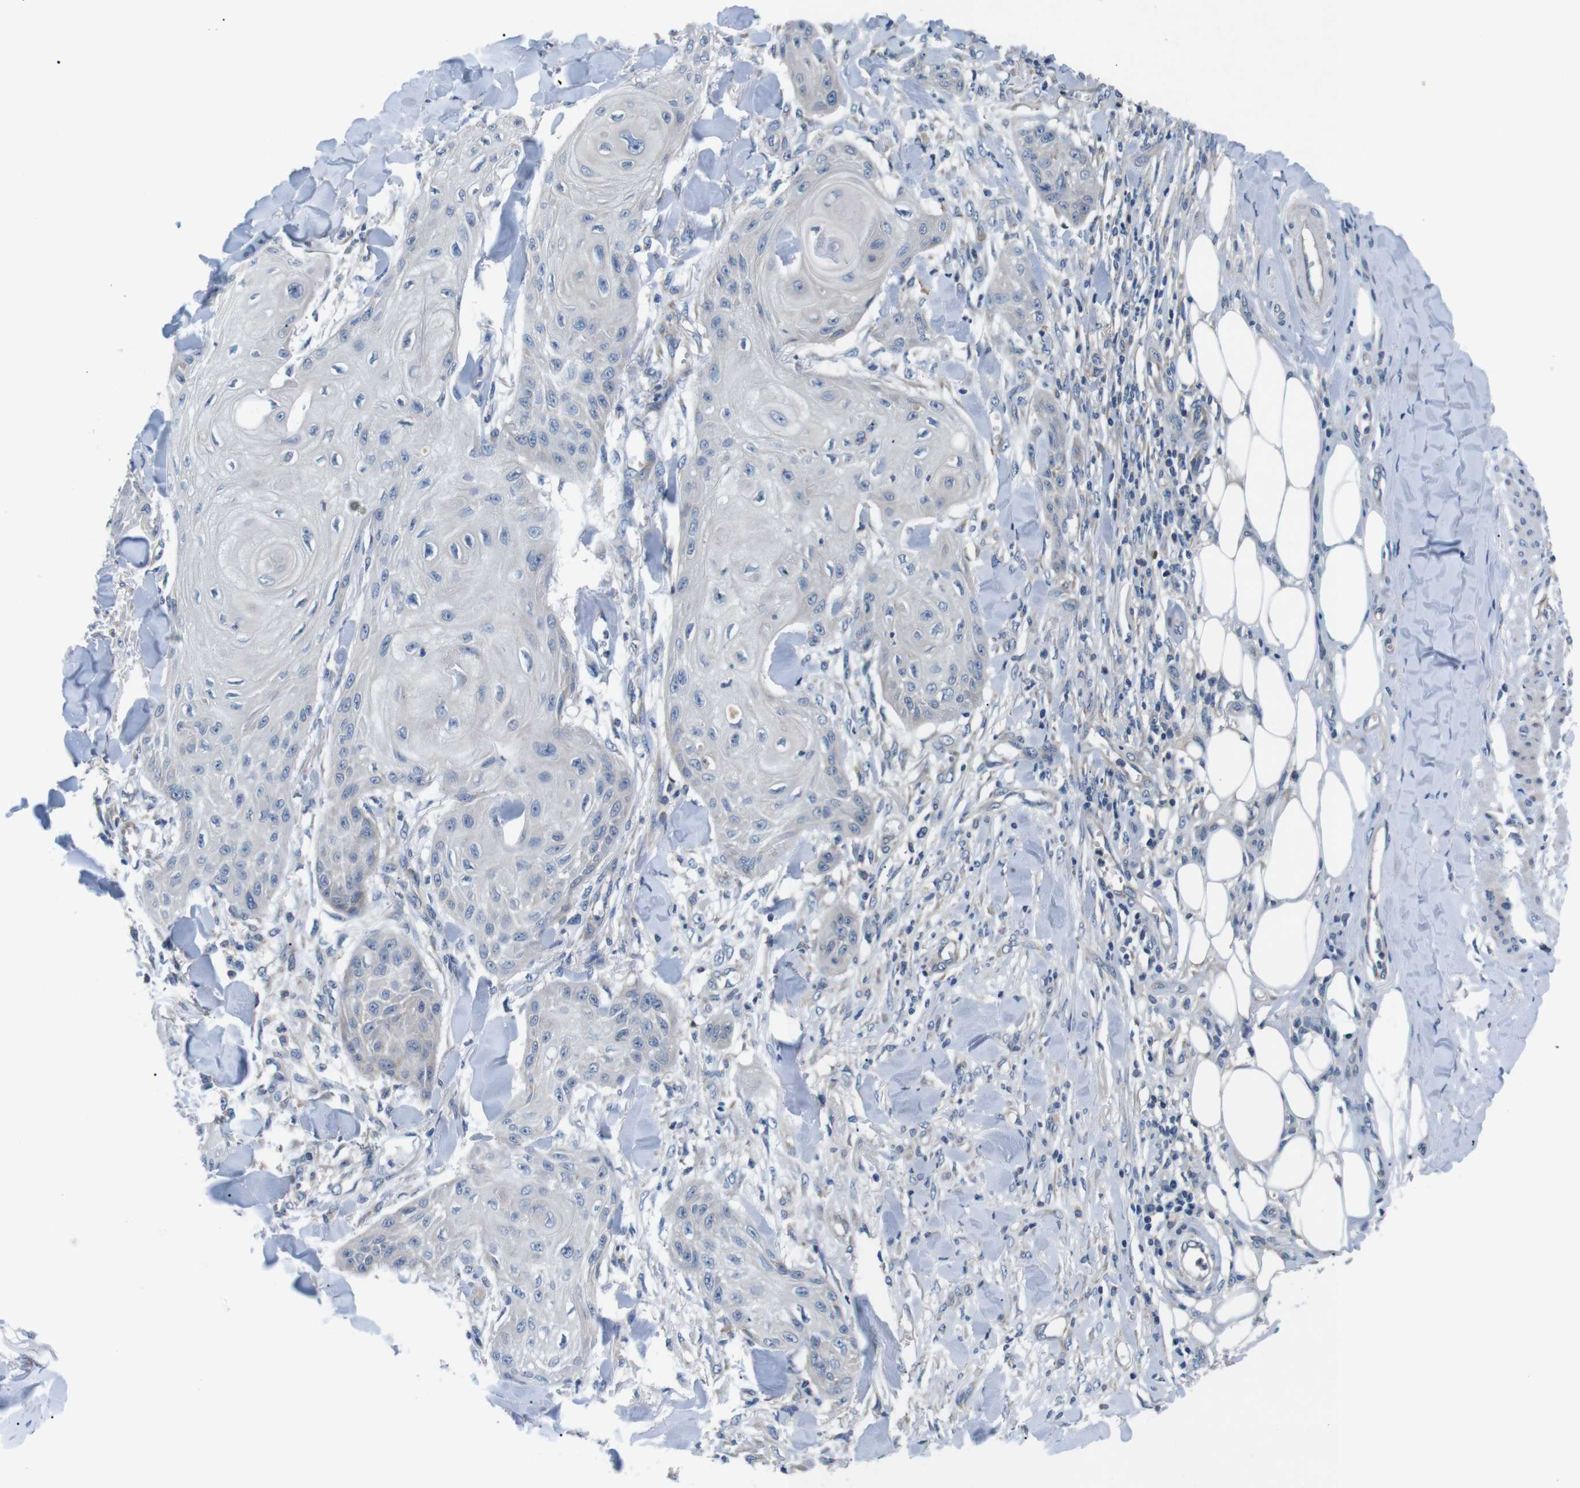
{"staining": {"intensity": "negative", "quantity": "none", "location": "none"}, "tissue": "skin cancer", "cell_type": "Tumor cells", "image_type": "cancer", "snomed": [{"axis": "morphology", "description": "Squamous cell carcinoma, NOS"}, {"axis": "topography", "description": "Skin"}], "caption": "This photomicrograph is of skin cancer stained with immunohistochemistry (IHC) to label a protein in brown with the nuclei are counter-stained blue. There is no expression in tumor cells. (Stains: DAB immunohistochemistry (IHC) with hematoxylin counter stain, Microscopy: brightfield microscopy at high magnification).", "gene": "JAK1", "patient": {"sex": "male", "age": 74}}